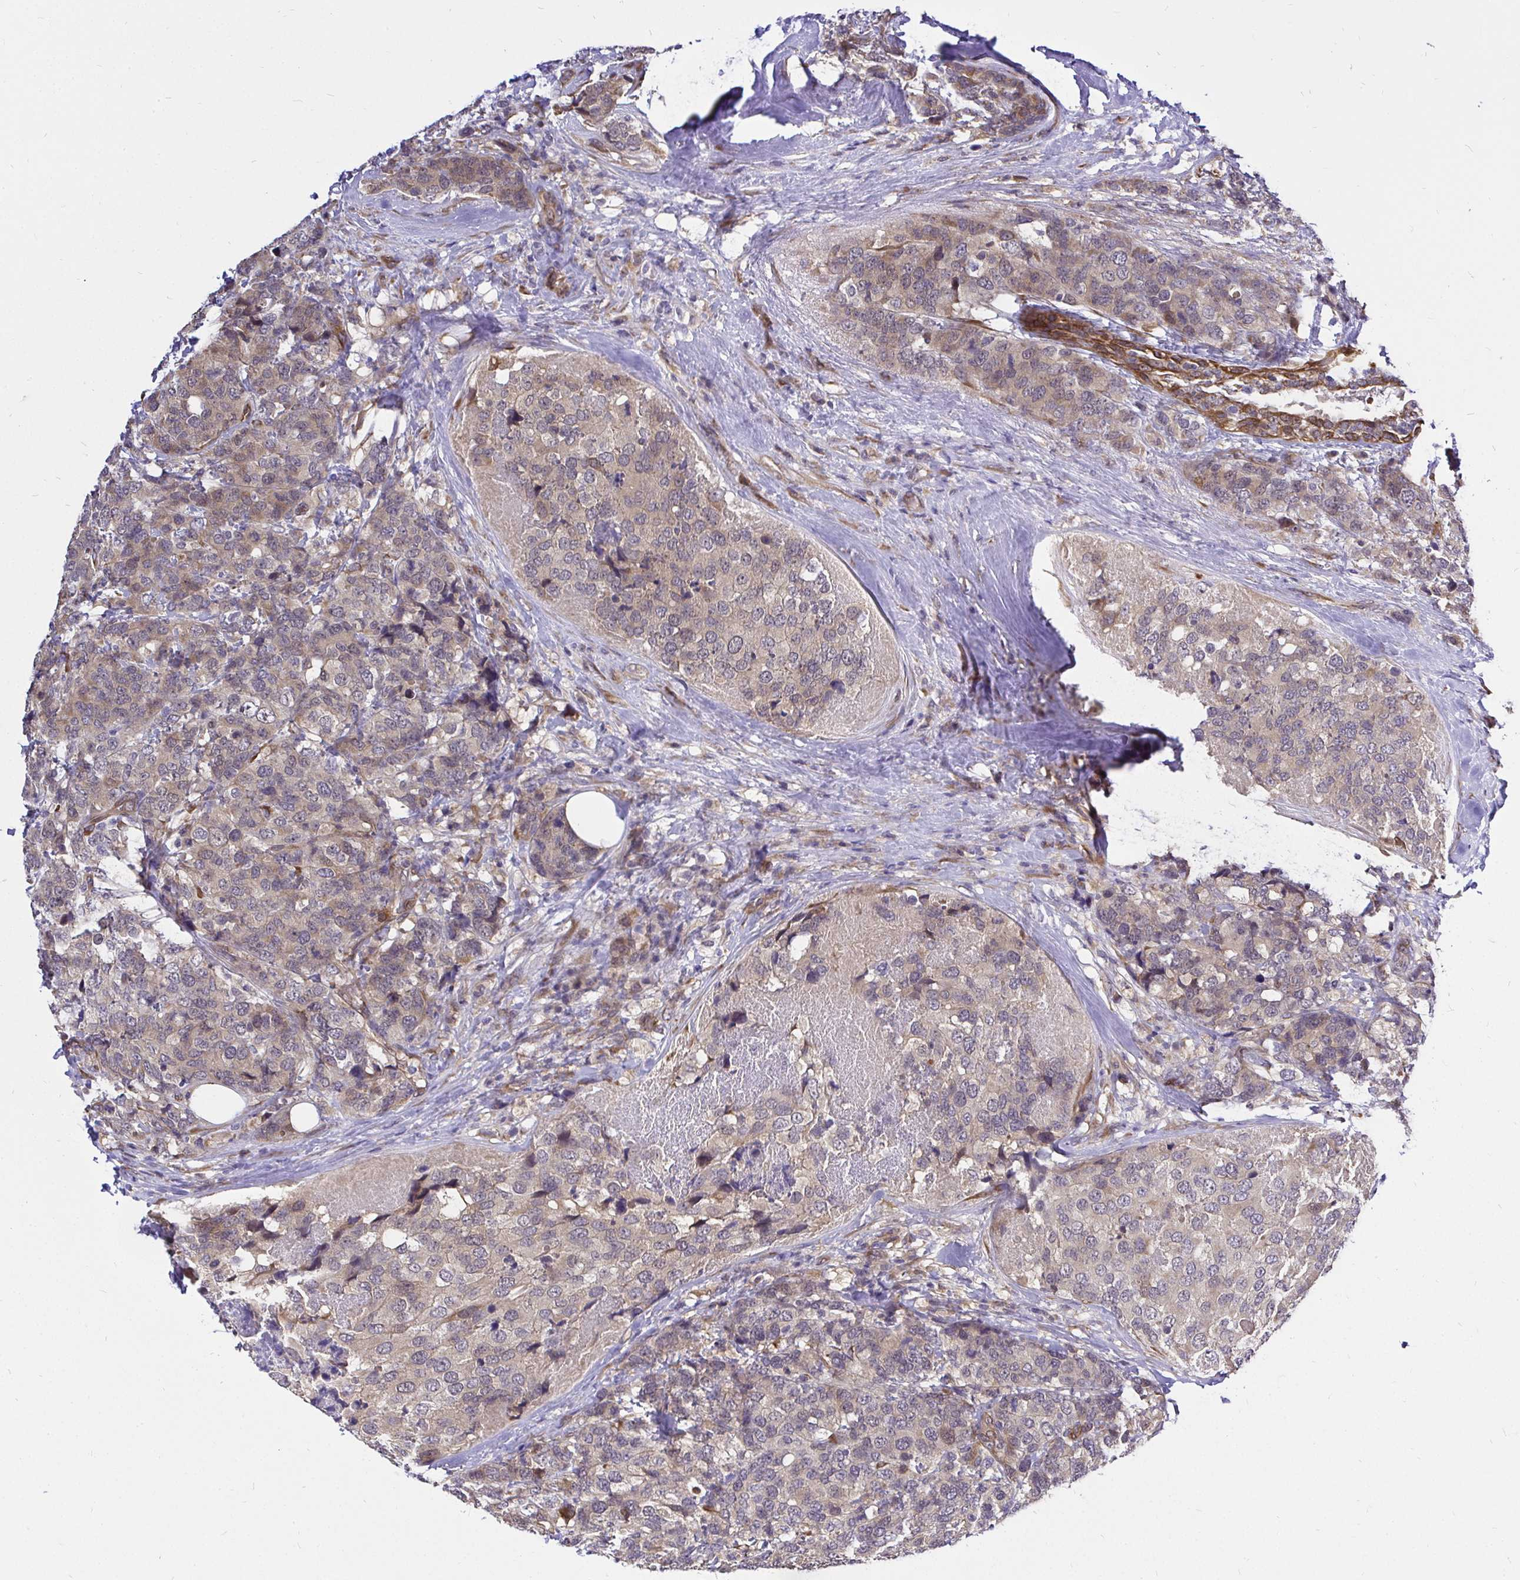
{"staining": {"intensity": "weak", "quantity": "25%-75%", "location": "cytoplasmic/membranous"}, "tissue": "breast cancer", "cell_type": "Tumor cells", "image_type": "cancer", "snomed": [{"axis": "morphology", "description": "Lobular carcinoma"}, {"axis": "topography", "description": "Breast"}], "caption": "Immunohistochemistry (IHC) of lobular carcinoma (breast) shows low levels of weak cytoplasmic/membranous expression in approximately 25%-75% of tumor cells.", "gene": "CCDC122", "patient": {"sex": "female", "age": 59}}